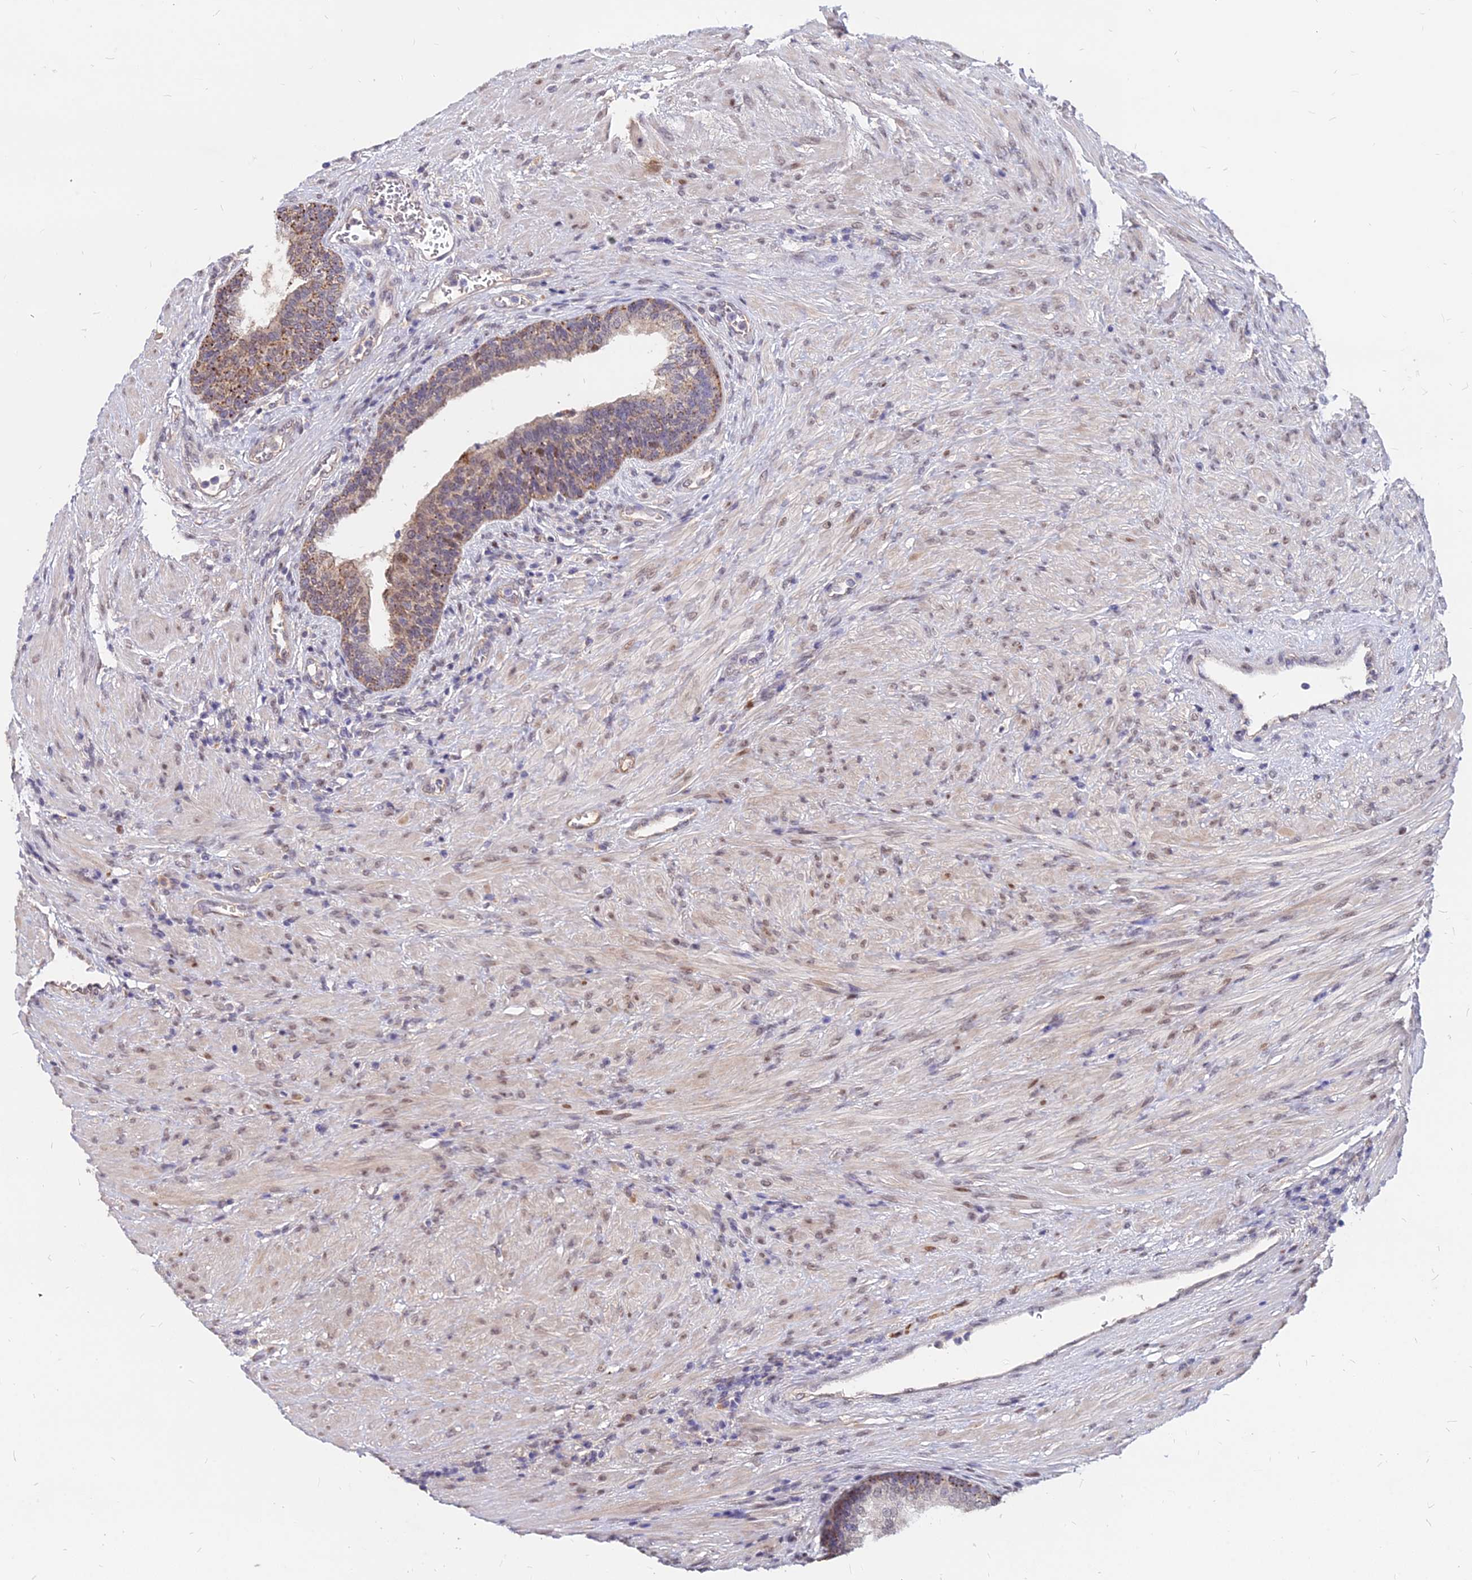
{"staining": {"intensity": "moderate", "quantity": "<25%", "location": "cytoplasmic/membranous"}, "tissue": "prostate", "cell_type": "Glandular cells", "image_type": "normal", "snomed": [{"axis": "morphology", "description": "Normal tissue, NOS"}, {"axis": "topography", "description": "Prostate"}], "caption": "Immunohistochemical staining of benign human prostate shows <25% levels of moderate cytoplasmic/membranous protein expression in about <25% of glandular cells. (IHC, brightfield microscopy, high magnification).", "gene": "C11orf68", "patient": {"sex": "male", "age": 76}}